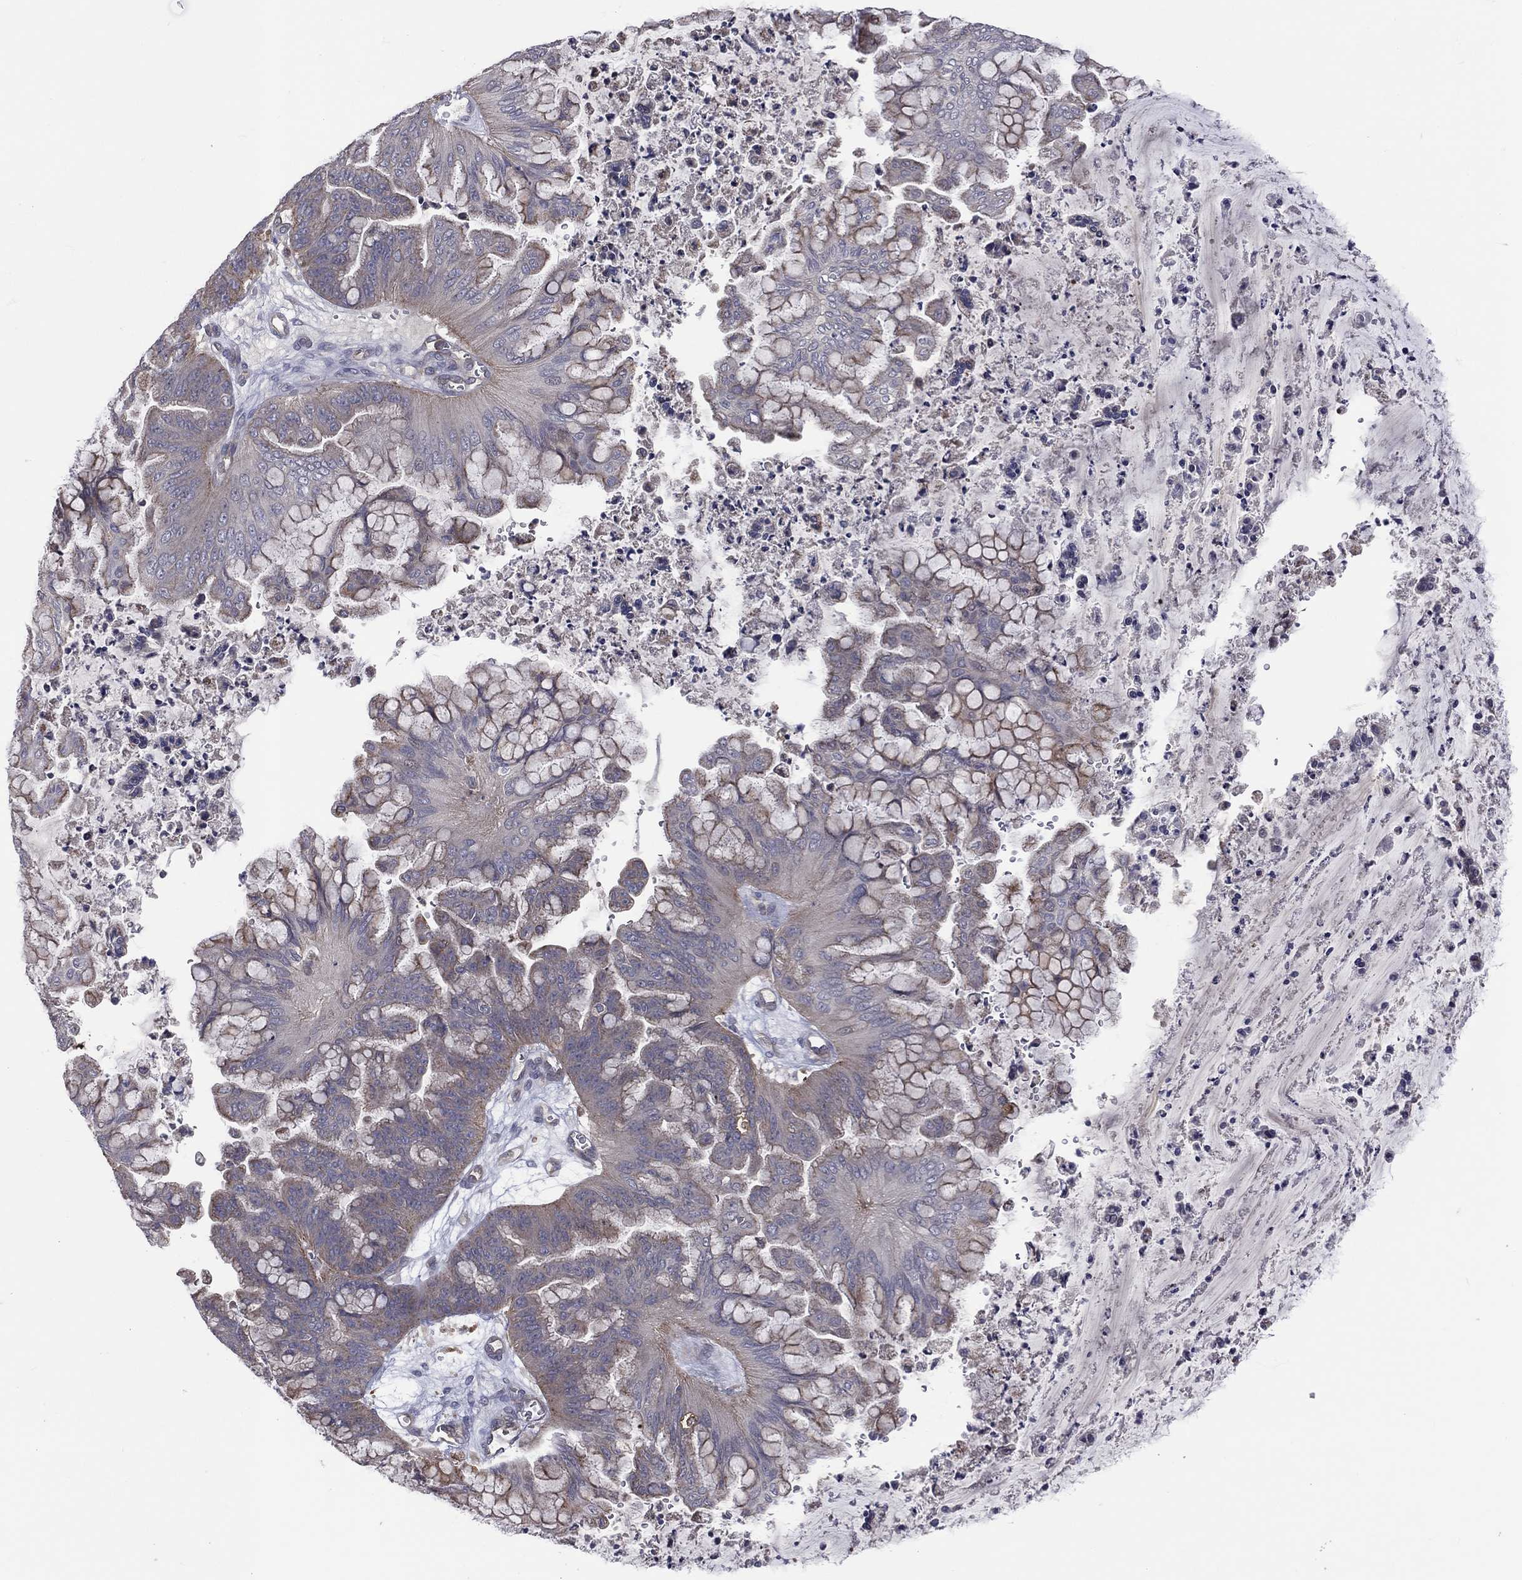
{"staining": {"intensity": "moderate", "quantity": "<25%", "location": "cytoplasmic/membranous"}, "tissue": "ovarian cancer", "cell_type": "Tumor cells", "image_type": "cancer", "snomed": [{"axis": "morphology", "description": "Cystadenocarcinoma, mucinous, NOS"}, {"axis": "topography", "description": "Ovary"}], "caption": "The histopathology image reveals a brown stain indicating the presence of a protein in the cytoplasmic/membranous of tumor cells in ovarian cancer (mucinous cystadenocarcinoma). Using DAB (3,3'-diaminobenzidine) (brown) and hematoxylin (blue) stains, captured at high magnification using brightfield microscopy.", "gene": "STARD3", "patient": {"sex": "female", "age": 67}}